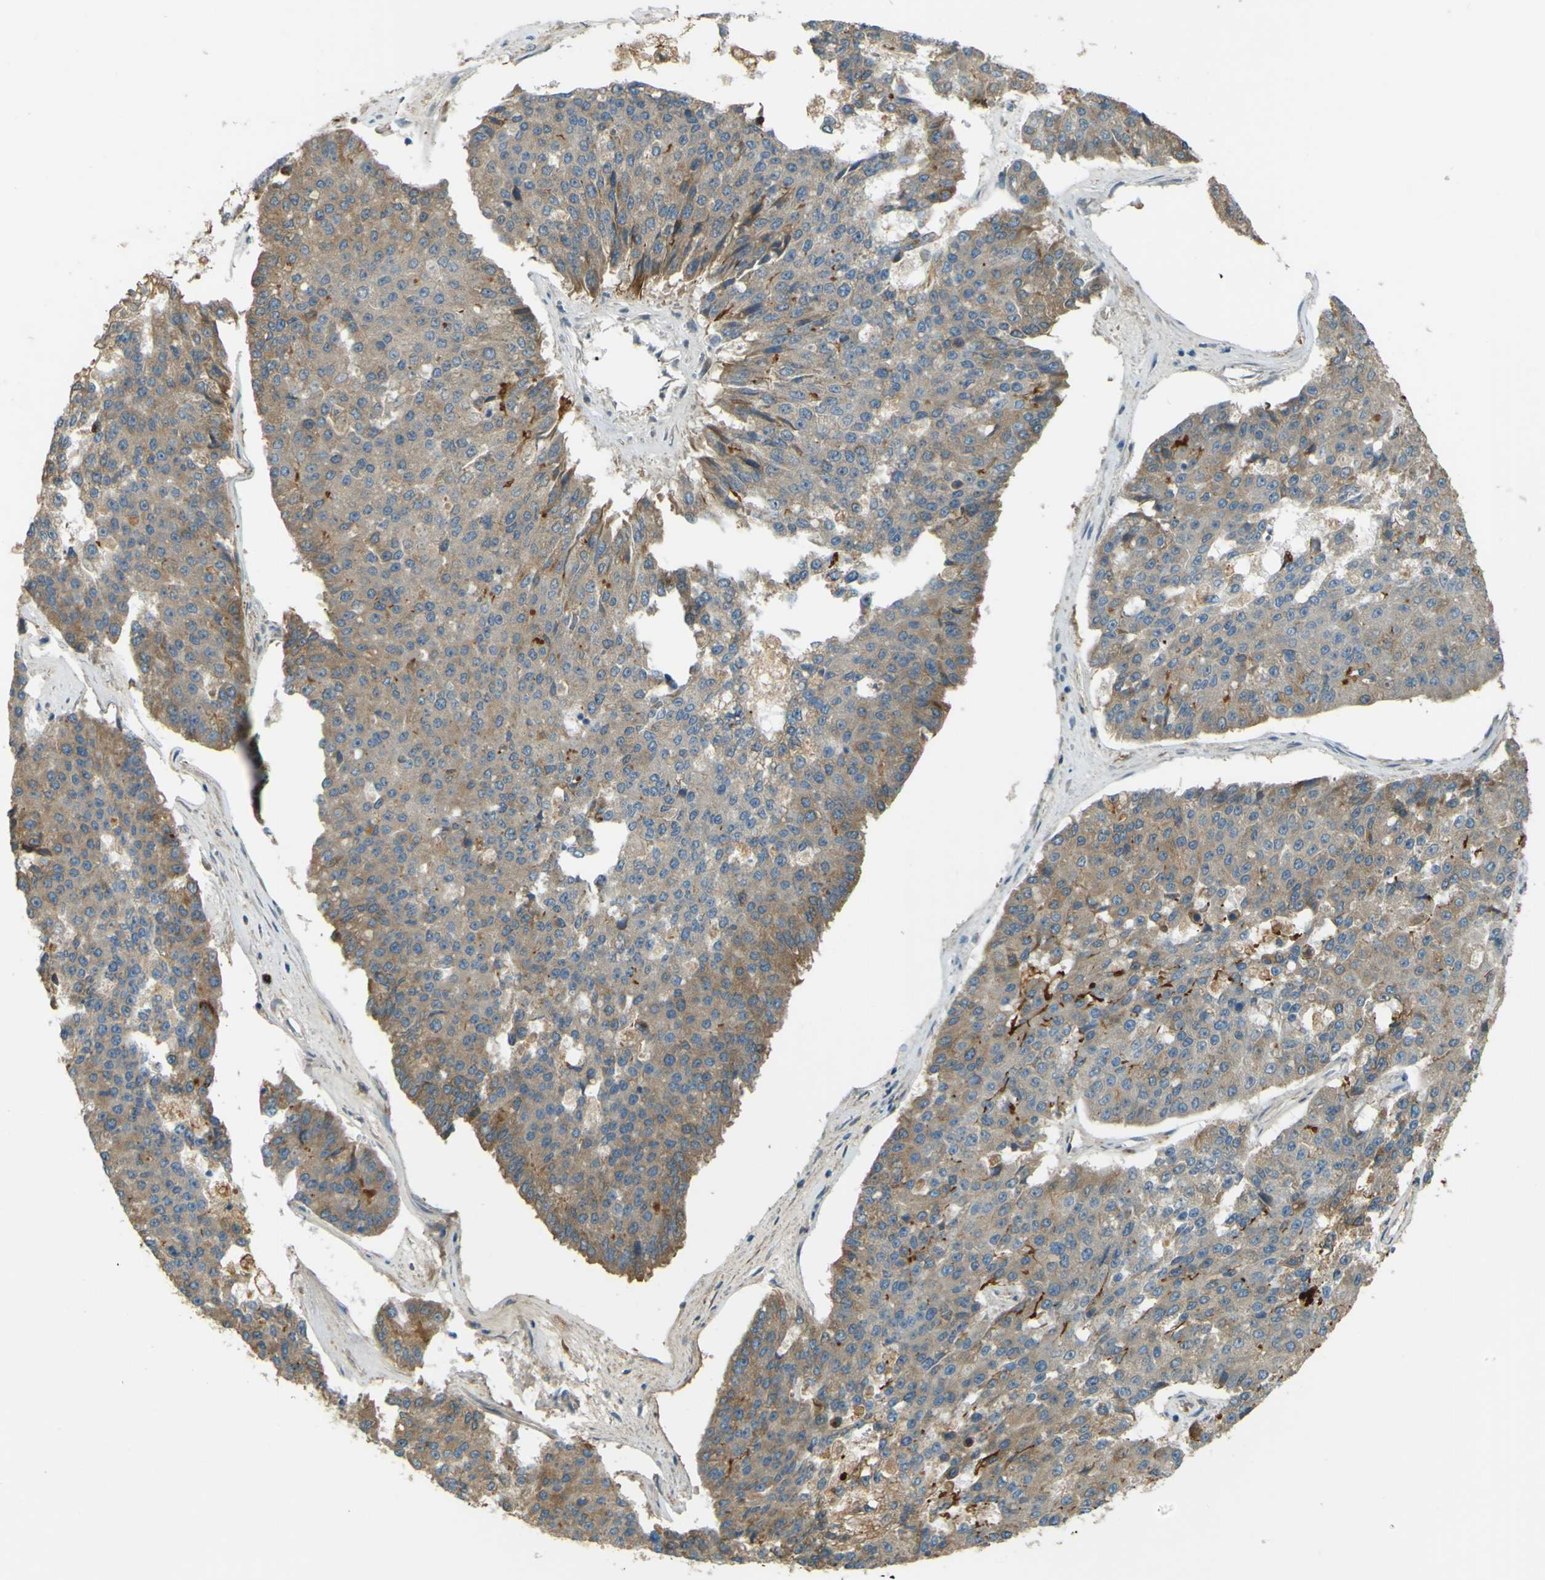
{"staining": {"intensity": "weak", "quantity": ">75%", "location": "cytoplasmic/membranous"}, "tissue": "pancreatic cancer", "cell_type": "Tumor cells", "image_type": "cancer", "snomed": [{"axis": "morphology", "description": "Adenocarcinoma, NOS"}, {"axis": "topography", "description": "Pancreas"}], "caption": "Immunohistochemistry (IHC) of pancreatic cancer (adenocarcinoma) shows low levels of weak cytoplasmic/membranous positivity in about >75% of tumor cells.", "gene": "LPCAT1", "patient": {"sex": "male", "age": 50}}